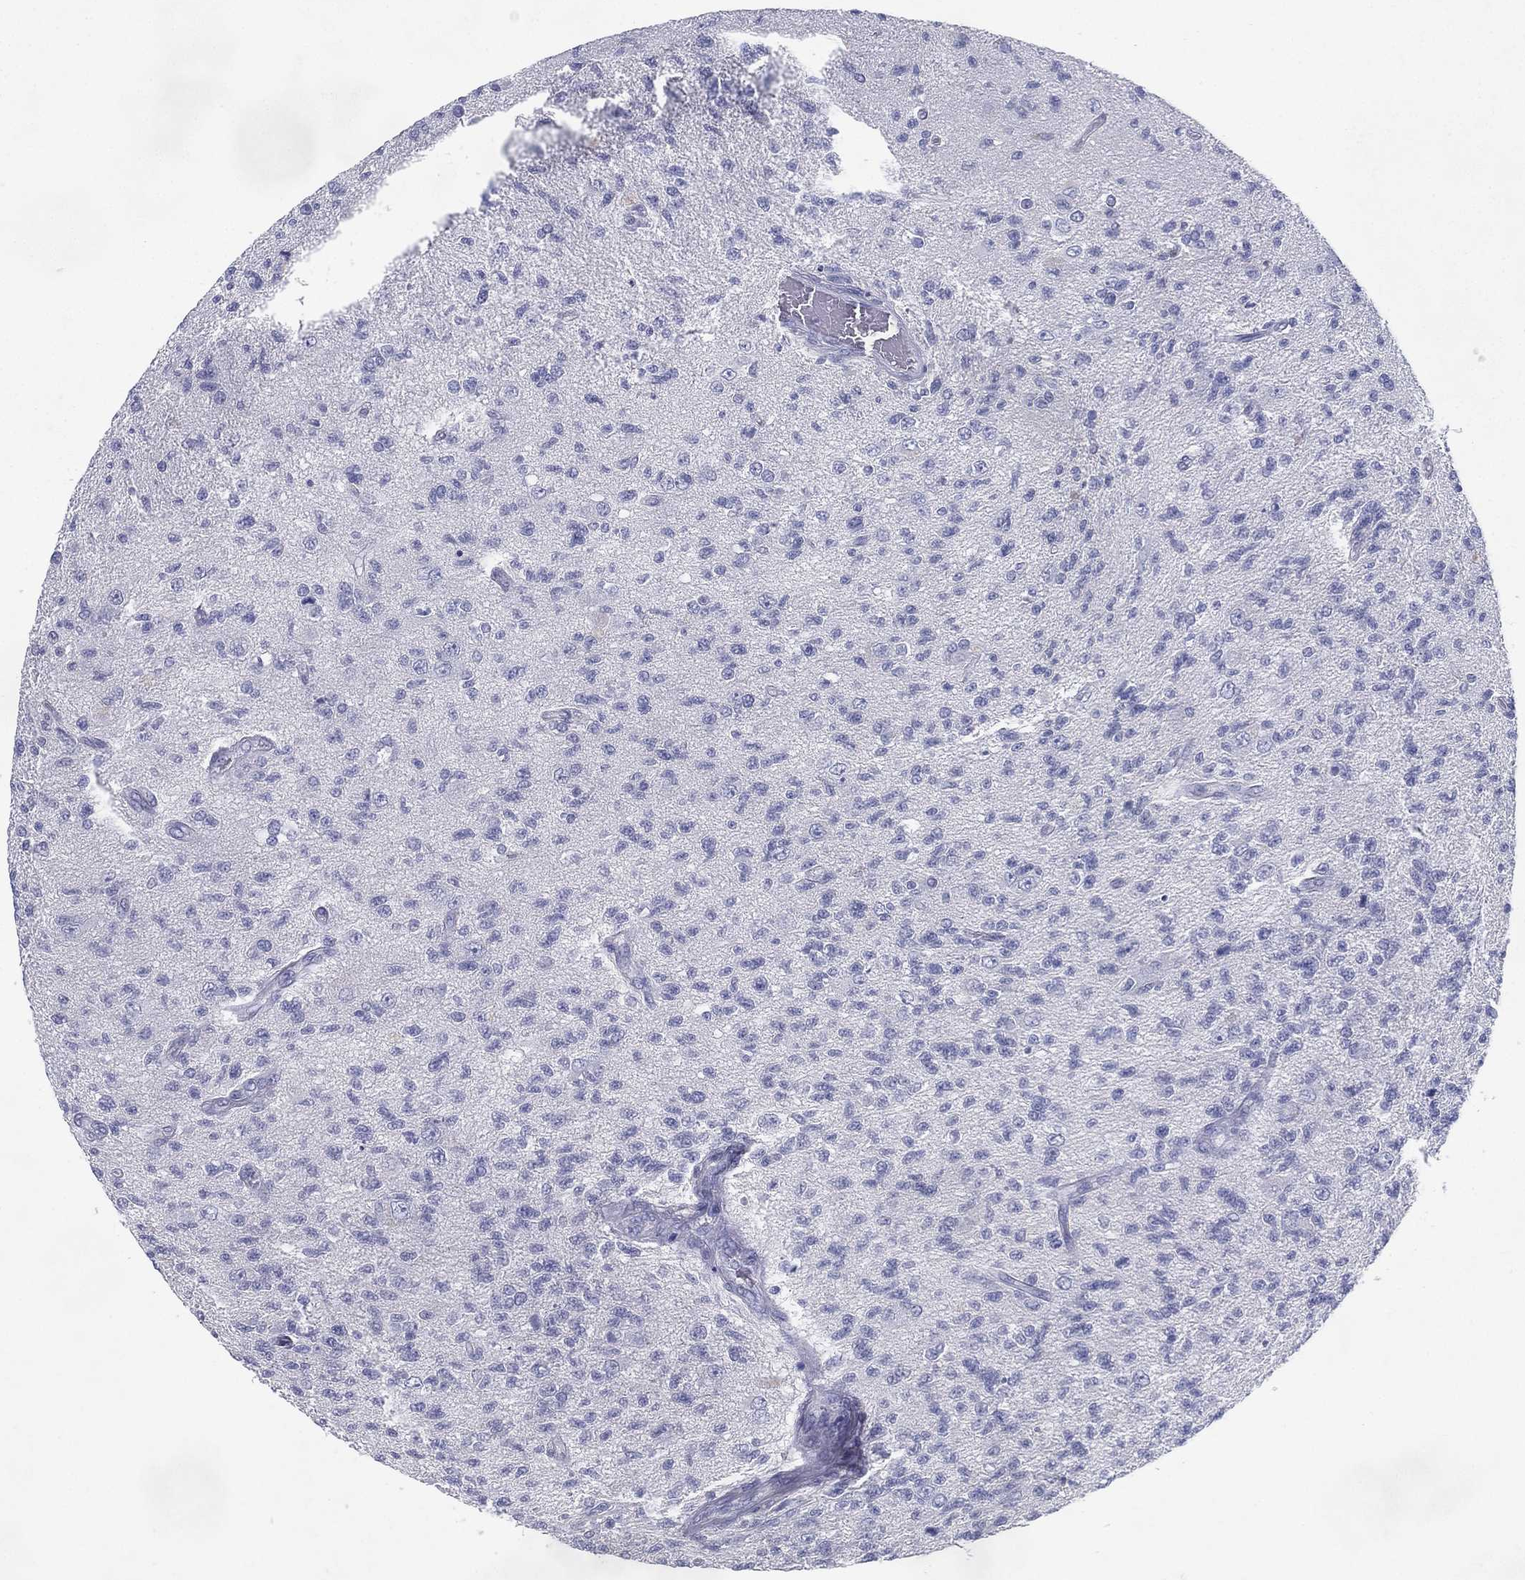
{"staining": {"intensity": "negative", "quantity": "none", "location": "none"}, "tissue": "glioma", "cell_type": "Tumor cells", "image_type": "cancer", "snomed": [{"axis": "morphology", "description": "Glioma, malignant, High grade"}, {"axis": "topography", "description": "Brain"}], "caption": "Tumor cells are negative for brown protein staining in glioma.", "gene": "RGS13", "patient": {"sex": "male", "age": 56}}